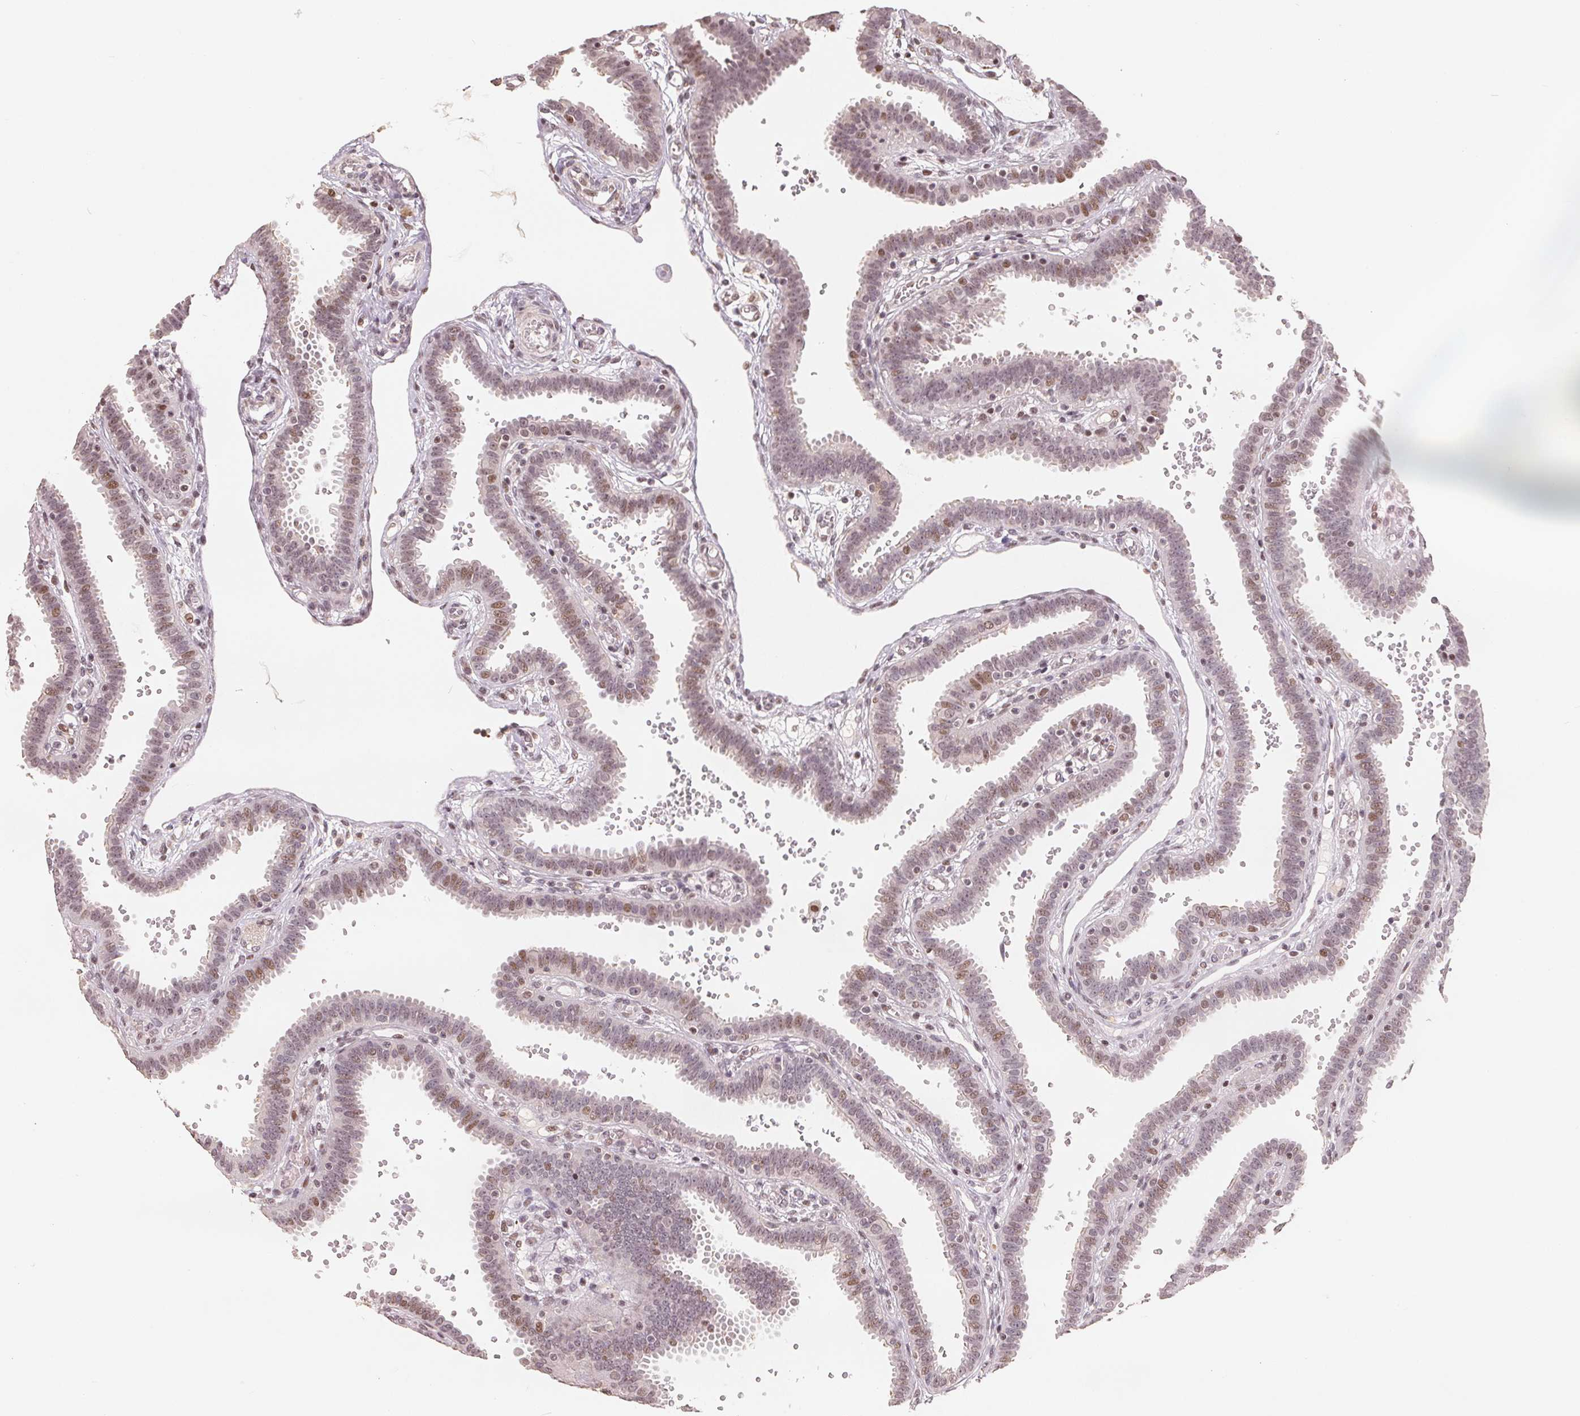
{"staining": {"intensity": "weak", "quantity": "25%-75%", "location": "nuclear"}, "tissue": "fallopian tube", "cell_type": "Glandular cells", "image_type": "normal", "snomed": [{"axis": "morphology", "description": "Normal tissue, NOS"}, {"axis": "topography", "description": "Fallopian tube"}], "caption": "Immunohistochemical staining of unremarkable human fallopian tube shows weak nuclear protein positivity in approximately 25%-75% of glandular cells. (DAB (3,3'-diaminobenzidine) IHC, brown staining for protein, blue staining for nuclei).", "gene": "CCDC138", "patient": {"sex": "female", "age": 37}}